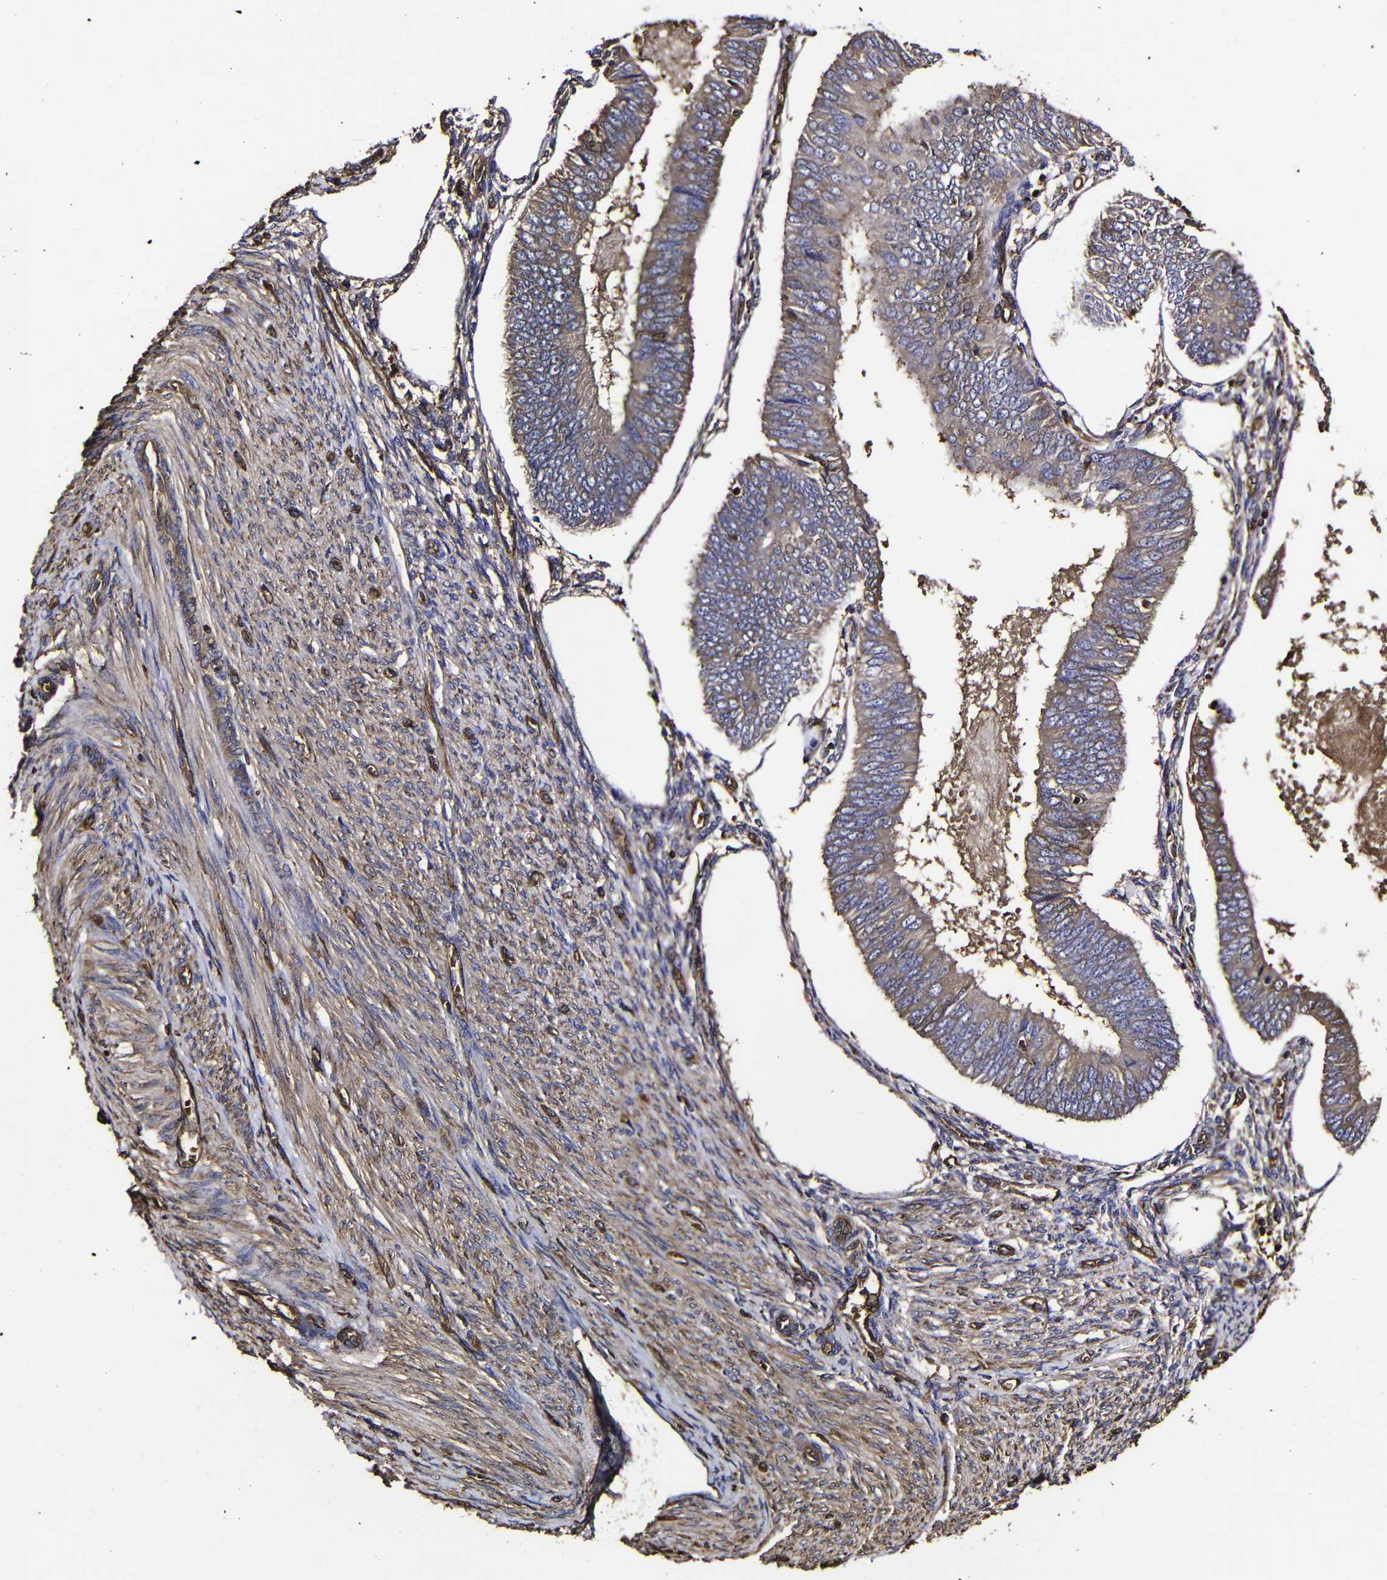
{"staining": {"intensity": "moderate", "quantity": ">75%", "location": "cytoplasmic/membranous"}, "tissue": "endometrial cancer", "cell_type": "Tumor cells", "image_type": "cancer", "snomed": [{"axis": "morphology", "description": "Adenocarcinoma, NOS"}, {"axis": "topography", "description": "Endometrium"}], "caption": "Endometrial cancer (adenocarcinoma) stained with immunohistochemistry (IHC) shows moderate cytoplasmic/membranous staining in about >75% of tumor cells. The protein is shown in brown color, while the nuclei are stained blue.", "gene": "MSN", "patient": {"sex": "female", "age": 58}}